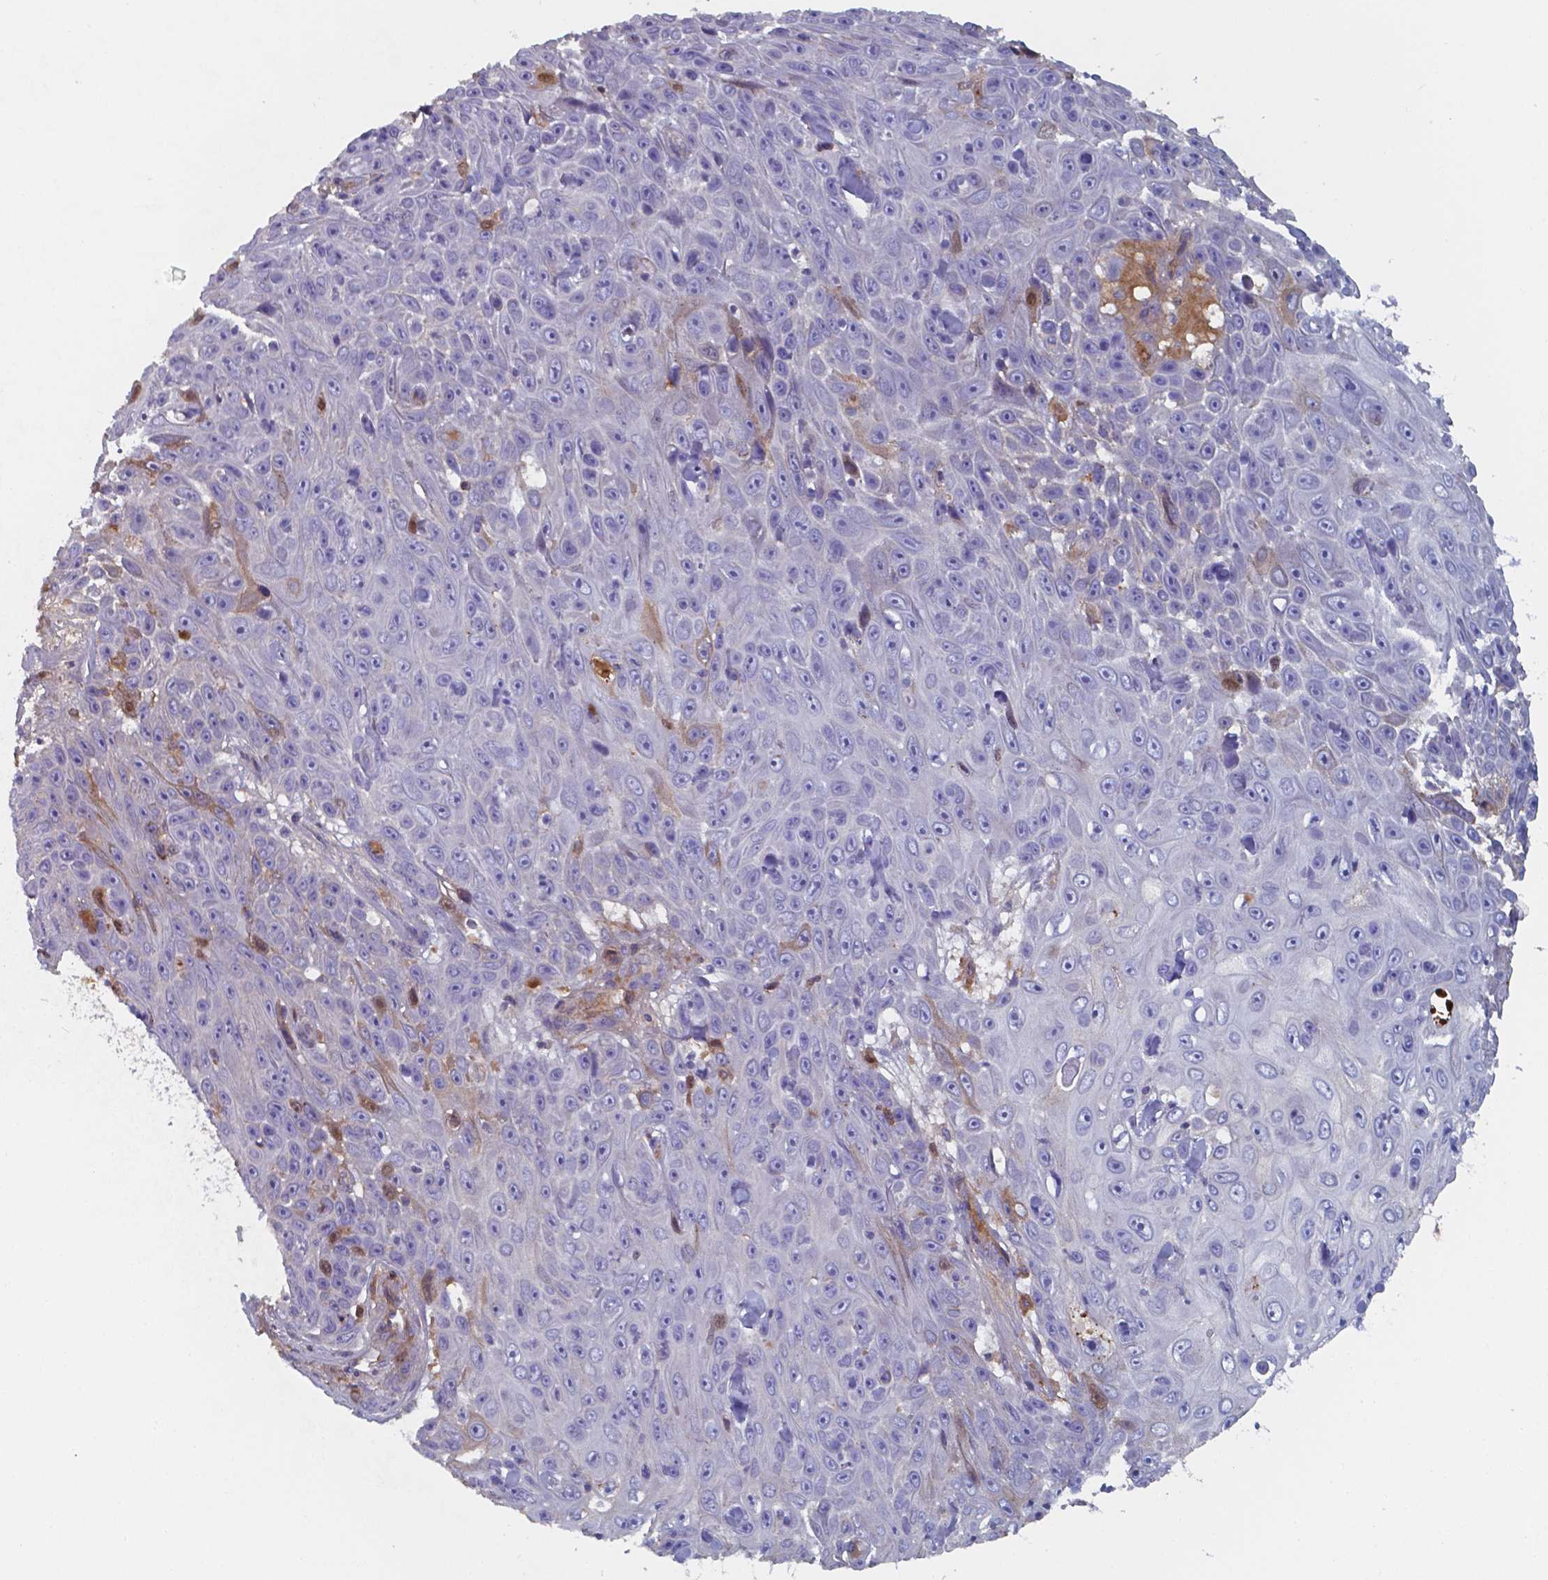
{"staining": {"intensity": "negative", "quantity": "none", "location": "none"}, "tissue": "skin cancer", "cell_type": "Tumor cells", "image_type": "cancer", "snomed": [{"axis": "morphology", "description": "Squamous cell carcinoma, NOS"}, {"axis": "topography", "description": "Skin"}], "caption": "Tumor cells are negative for brown protein staining in skin cancer.", "gene": "BTBD17", "patient": {"sex": "male", "age": 82}}